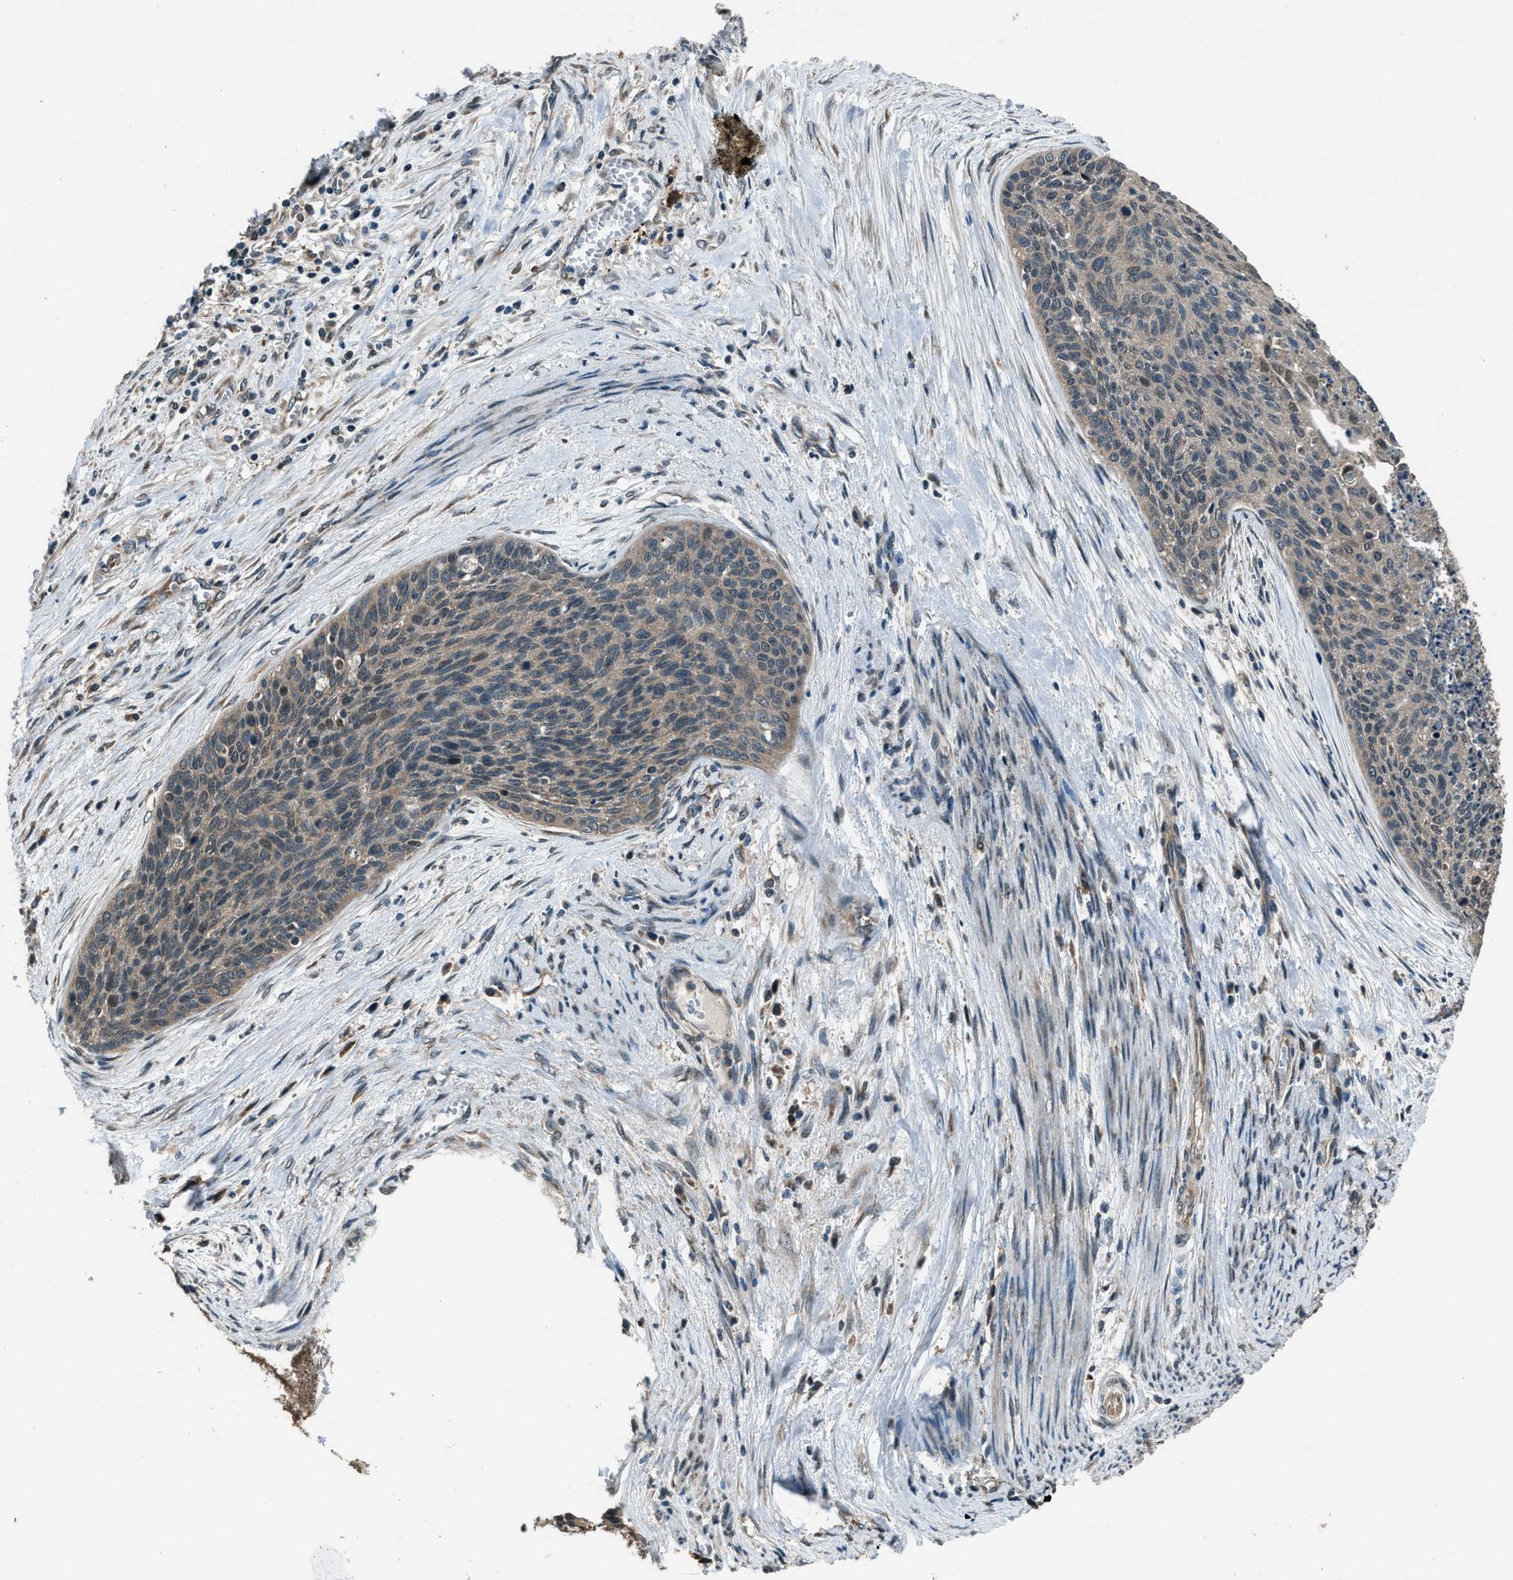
{"staining": {"intensity": "weak", "quantity": ">75%", "location": "cytoplasmic/membranous"}, "tissue": "cervical cancer", "cell_type": "Tumor cells", "image_type": "cancer", "snomed": [{"axis": "morphology", "description": "Squamous cell carcinoma, NOS"}, {"axis": "topography", "description": "Cervix"}], "caption": "Immunohistochemical staining of squamous cell carcinoma (cervical) shows low levels of weak cytoplasmic/membranous protein positivity in approximately >75% of tumor cells.", "gene": "TRIM4", "patient": {"sex": "female", "age": 55}}